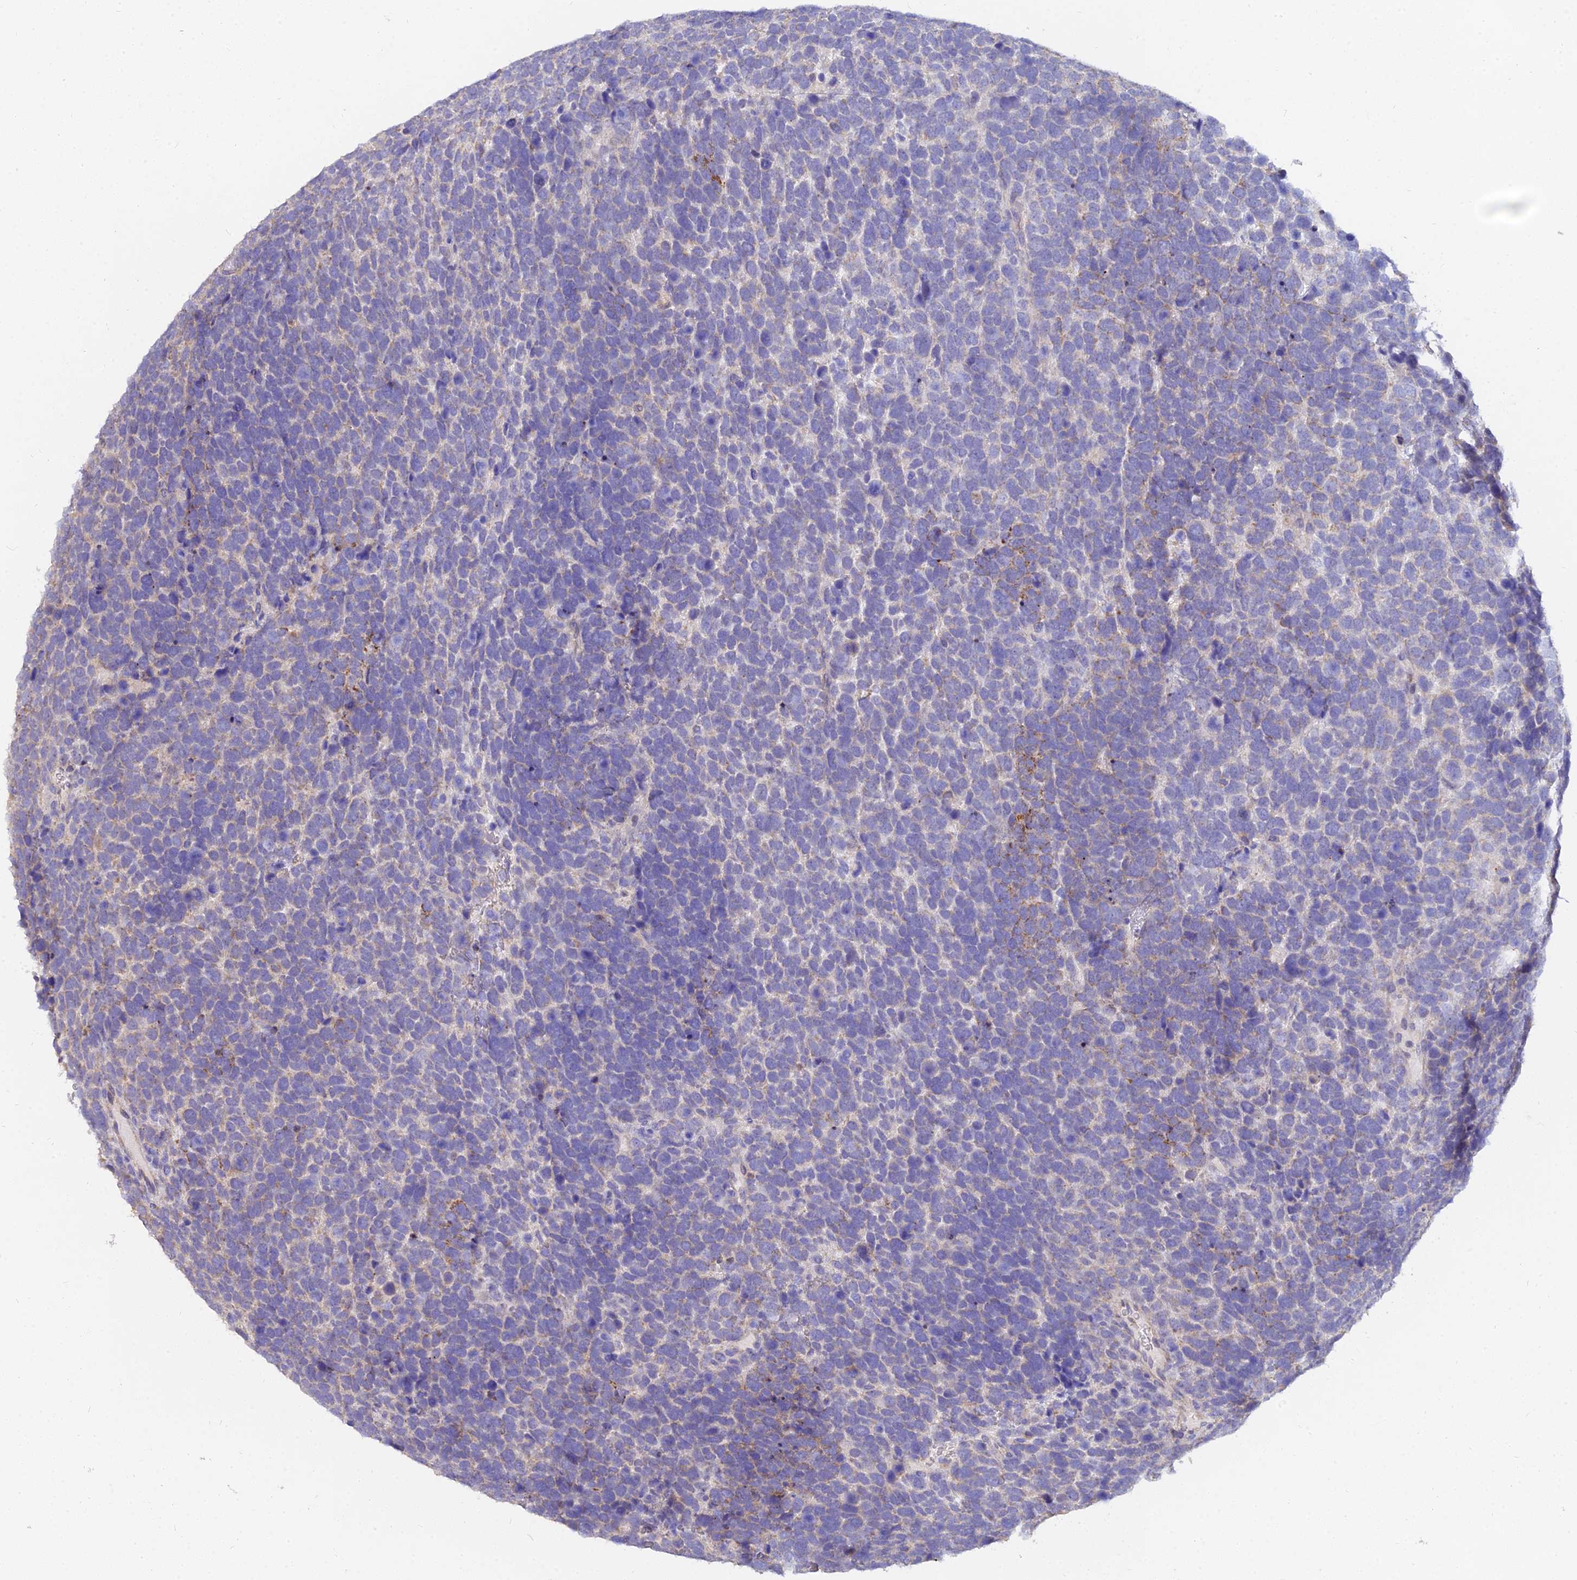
{"staining": {"intensity": "moderate", "quantity": "<25%", "location": "cytoplasmic/membranous"}, "tissue": "urothelial cancer", "cell_type": "Tumor cells", "image_type": "cancer", "snomed": [{"axis": "morphology", "description": "Urothelial carcinoma, High grade"}, {"axis": "topography", "description": "Urinary bladder"}], "caption": "Urothelial cancer stained for a protein (brown) exhibits moderate cytoplasmic/membranous positive expression in approximately <25% of tumor cells.", "gene": "ARL8B", "patient": {"sex": "female", "age": 82}}